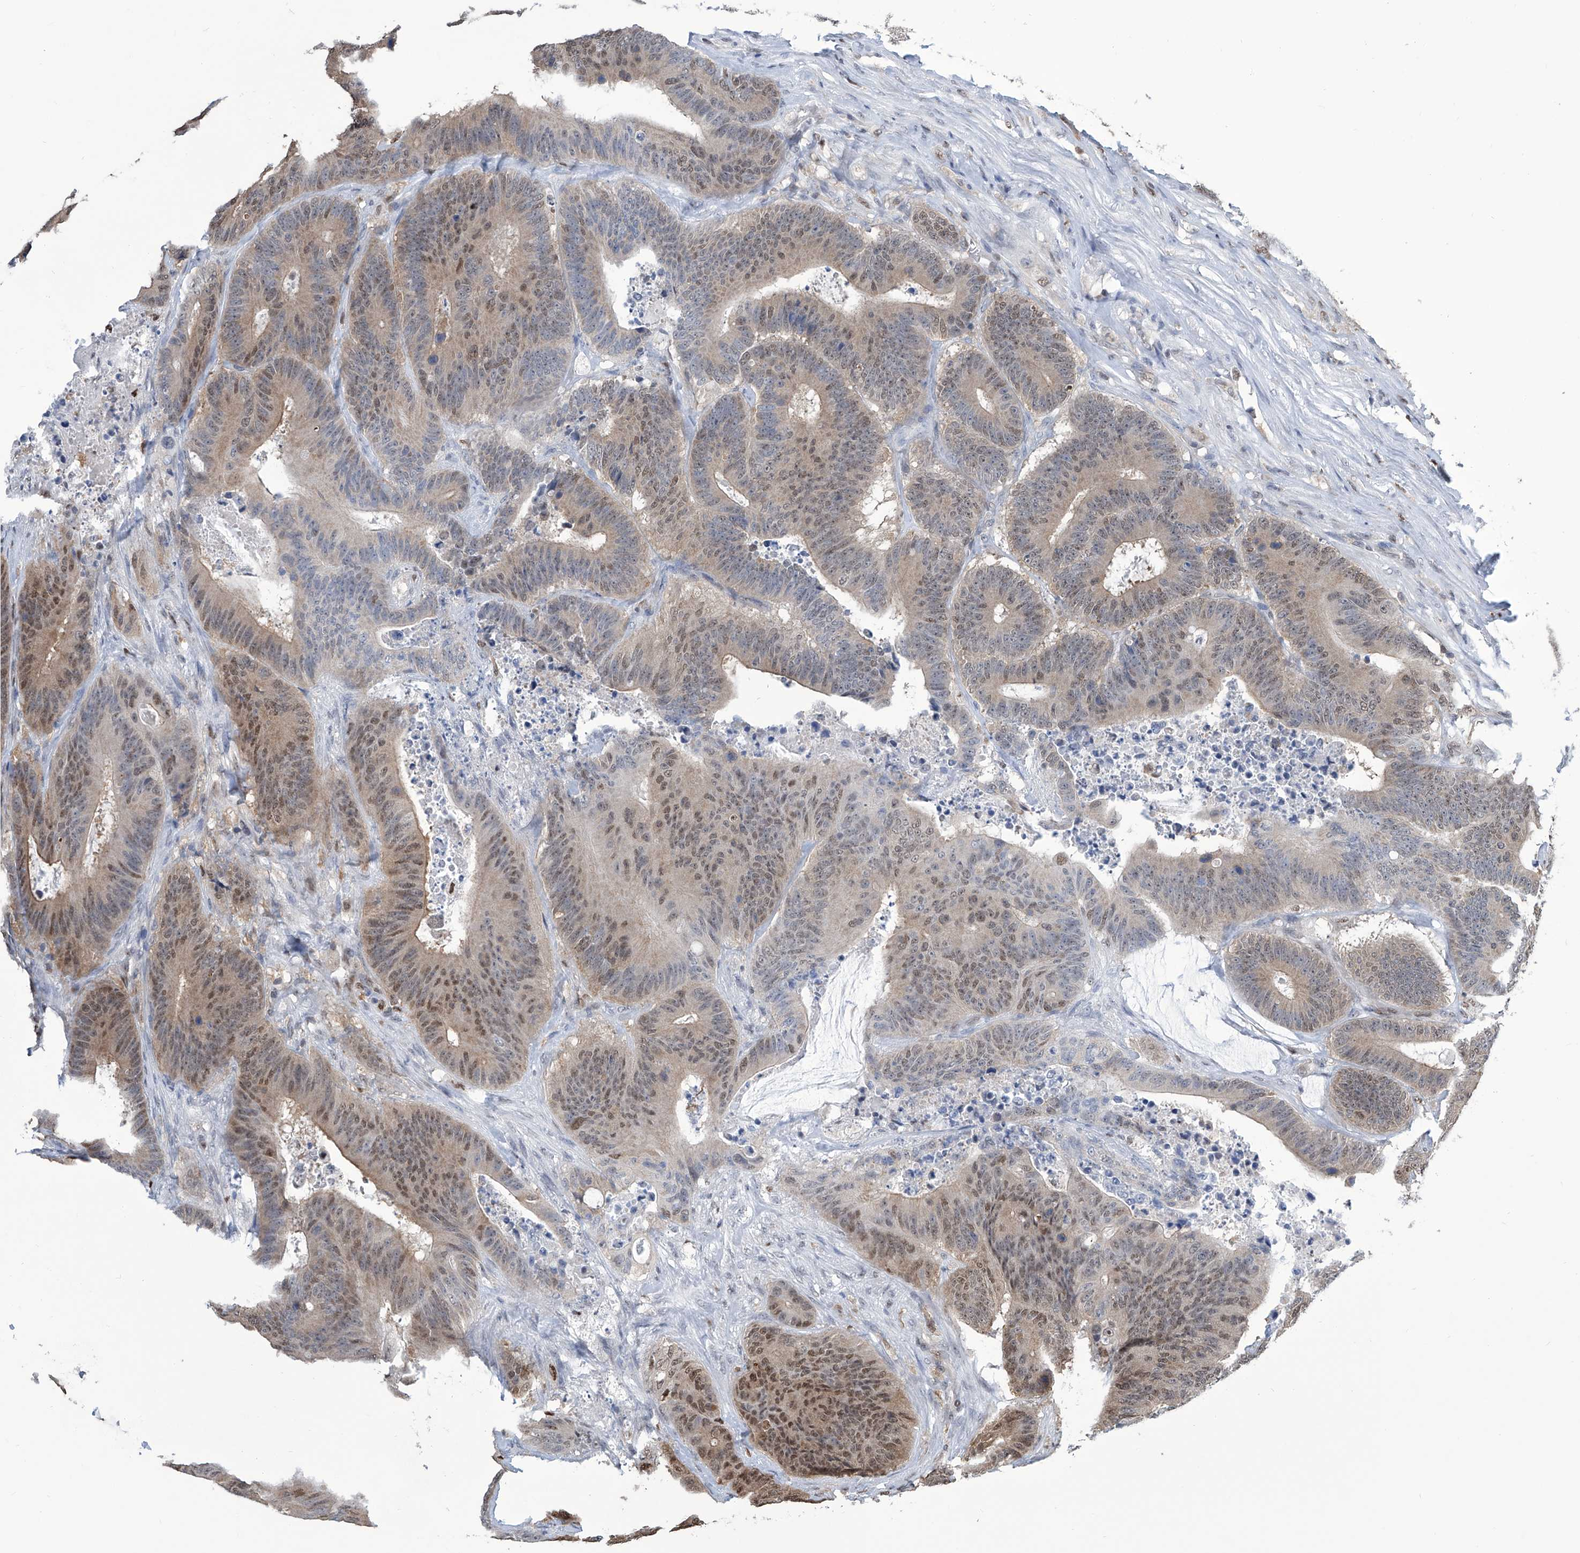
{"staining": {"intensity": "moderate", "quantity": ">75%", "location": "nuclear"}, "tissue": "colorectal cancer", "cell_type": "Tumor cells", "image_type": "cancer", "snomed": [{"axis": "morphology", "description": "Adenocarcinoma, NOS"}, {"axis": "topography", "description": "Colon"}], "caption": "Tumor cells reveal medium levels of moderate nuclear expression in about >75% of cells in human adenocarcinoma (colorectal).", "gene": "SREBF2", "patient": {"sex": "male", "age": 83}}